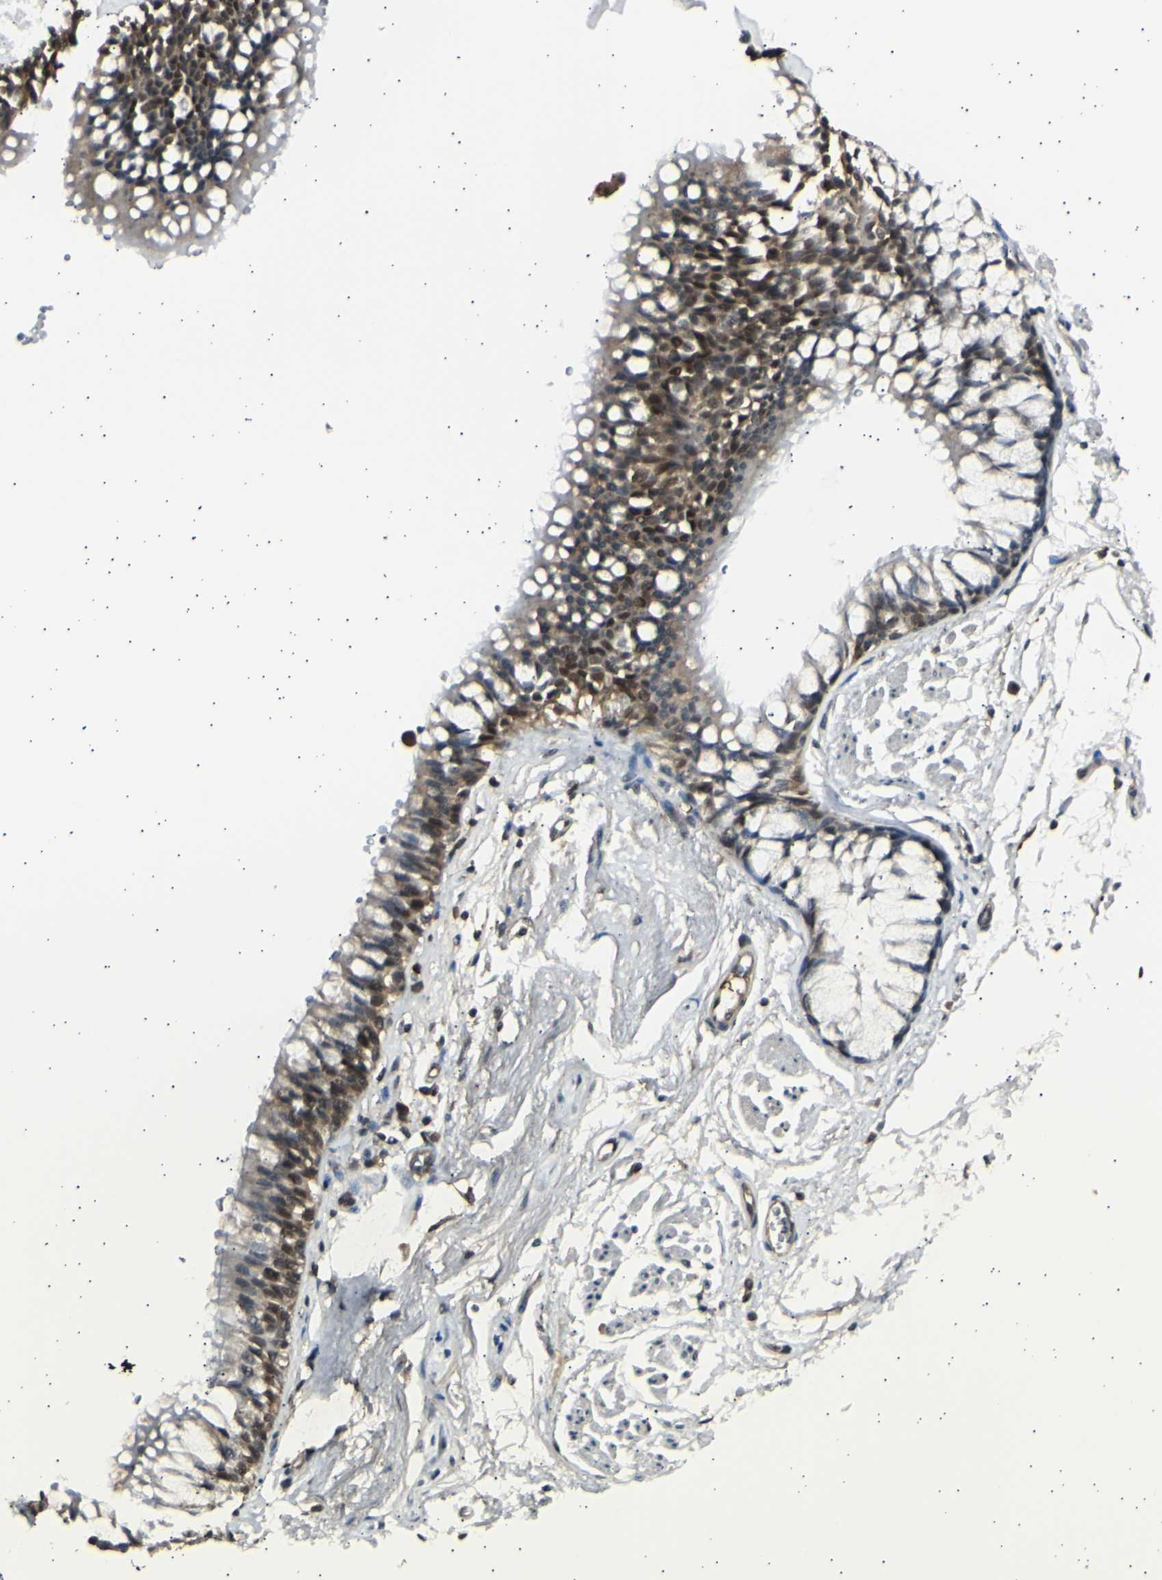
{"staining": {"intensity": "weak", "quantity": ">75%", "location": "cytoplasmic/membranous,nuclear"}, "tissue": "adipose tissue", "cell_type": "Adipocytes", "image_type": "normal", "snomed": [{"axis": "morphology", "description": "Normal tissue, NOS"}, {"axis": "topography", "description": "Cartilage tissue"}, {"axis": "topography", "description": "Bronchus"}], "caption": "A low amount of weak cytoplasmic/membranous,nuclear staining is present in about >75% of adipocytes in benign adipose tissue.", "gene": "PSMD5", "patient": {"sex": "female", "age": 73}}